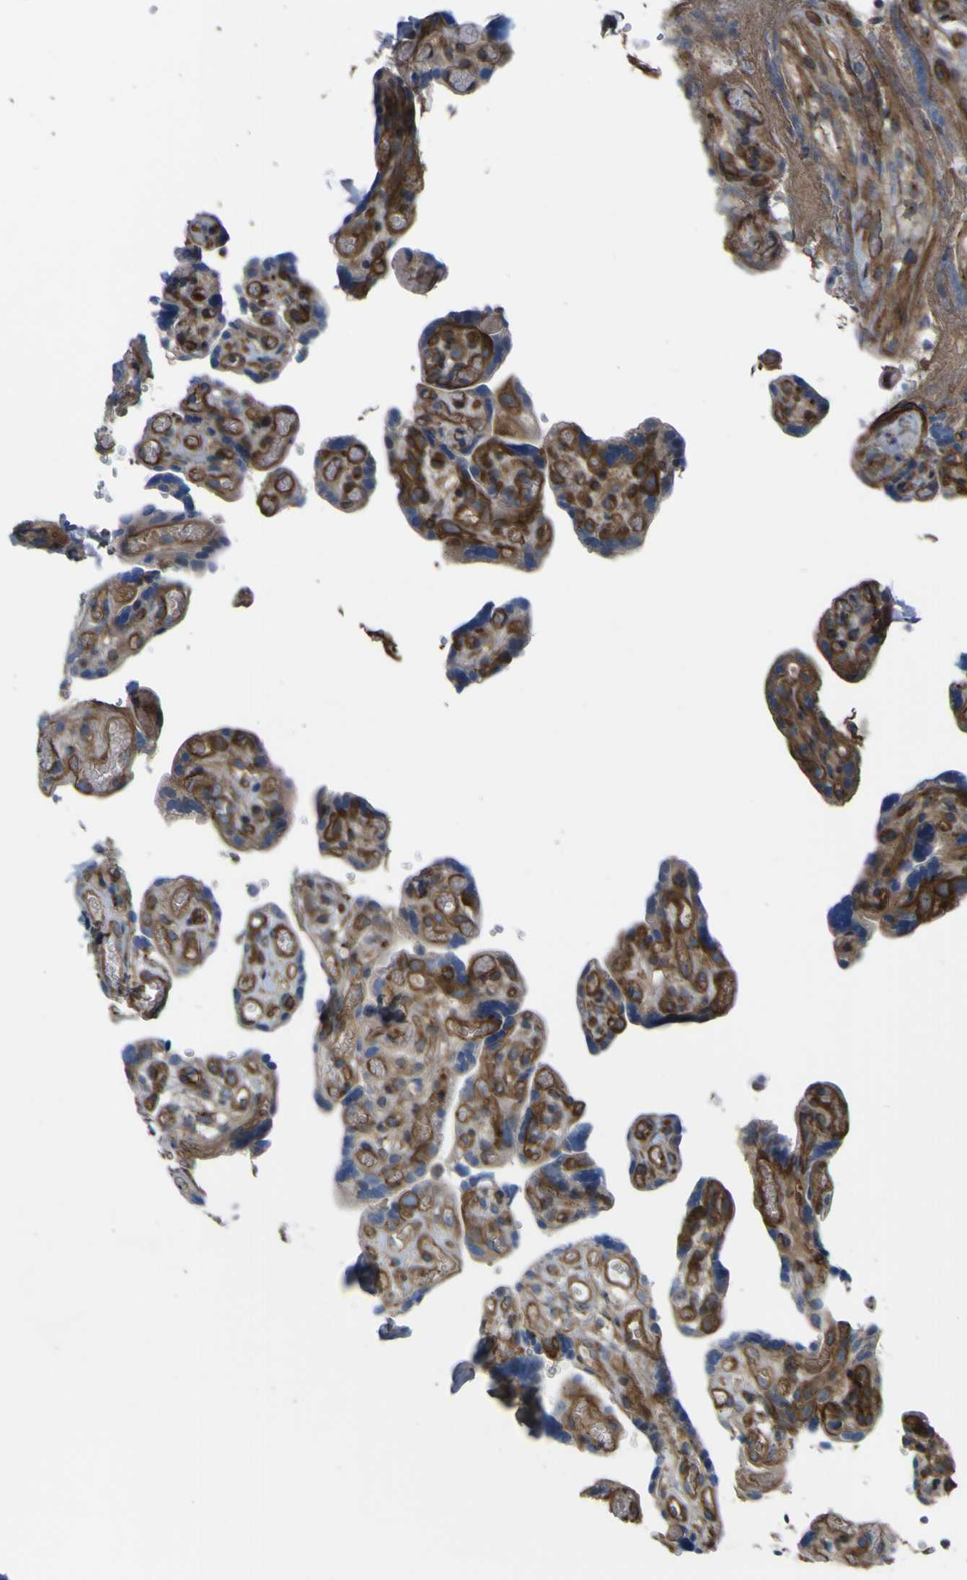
{"staining": {"intensity": "strong", "quantity": ">75%", "location": "cytoplasmic/membranous"}, "tissue": "placenta", "cell_type": "Decidual cells", "image_type": "normal", "snomed": [{"axis": "morphology", "description": "Normal tissue, NOS"}, {"axis": "topography", "description": "Placenta"}], "caption": "IHC photomicrograph of benign human placenta stained for a protein (brown), which displays high levels of strong cytoplasmic/membranous expression in approximately >75% of decidual cells.", "gene": "FBXO30", "patient": {"sex": "female", "age": 30}}